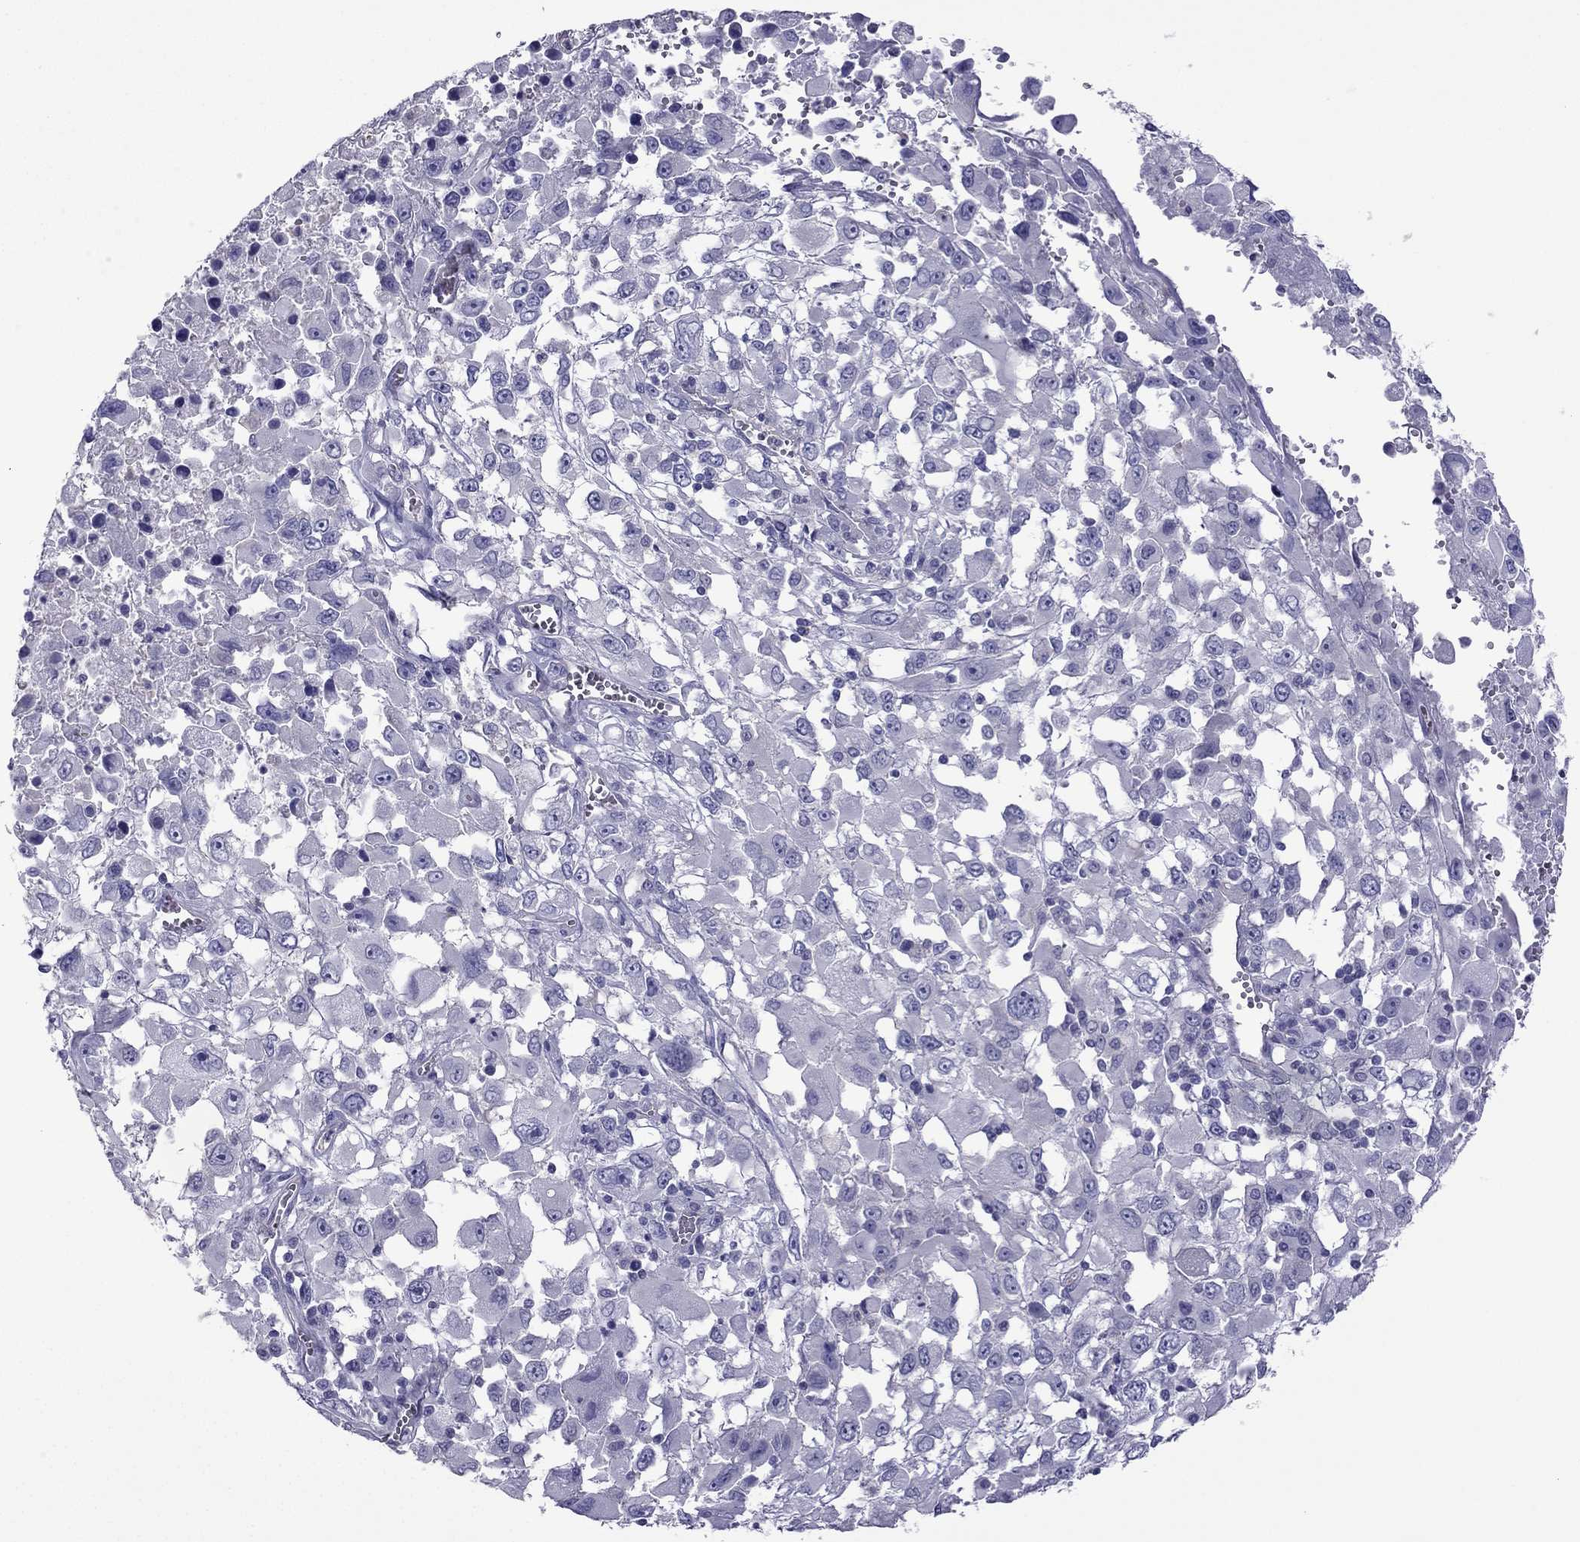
{"staining": {"intensity": "negative", "quantity": "none", "location": "none"}, "tissue": "melanoma", "cell_type": "Tumor cells", "image_type": "cancer", "snomed": [{"axis": "morphology", "description": "Malignant melanoma, Metastatic site"}, {"axis": "topography", "description": "Soft tissue"}], "caption": "A high-resolution histopathology image shows immunohistochemistry (IHC) staining of malignant melanoma (metastatic site), which displays no significant staining in tumor cells. (IHC, brightfield microscopy, high magnification).", "gene": "GJA8", "patient": {"sex": "male", "age": 50}}